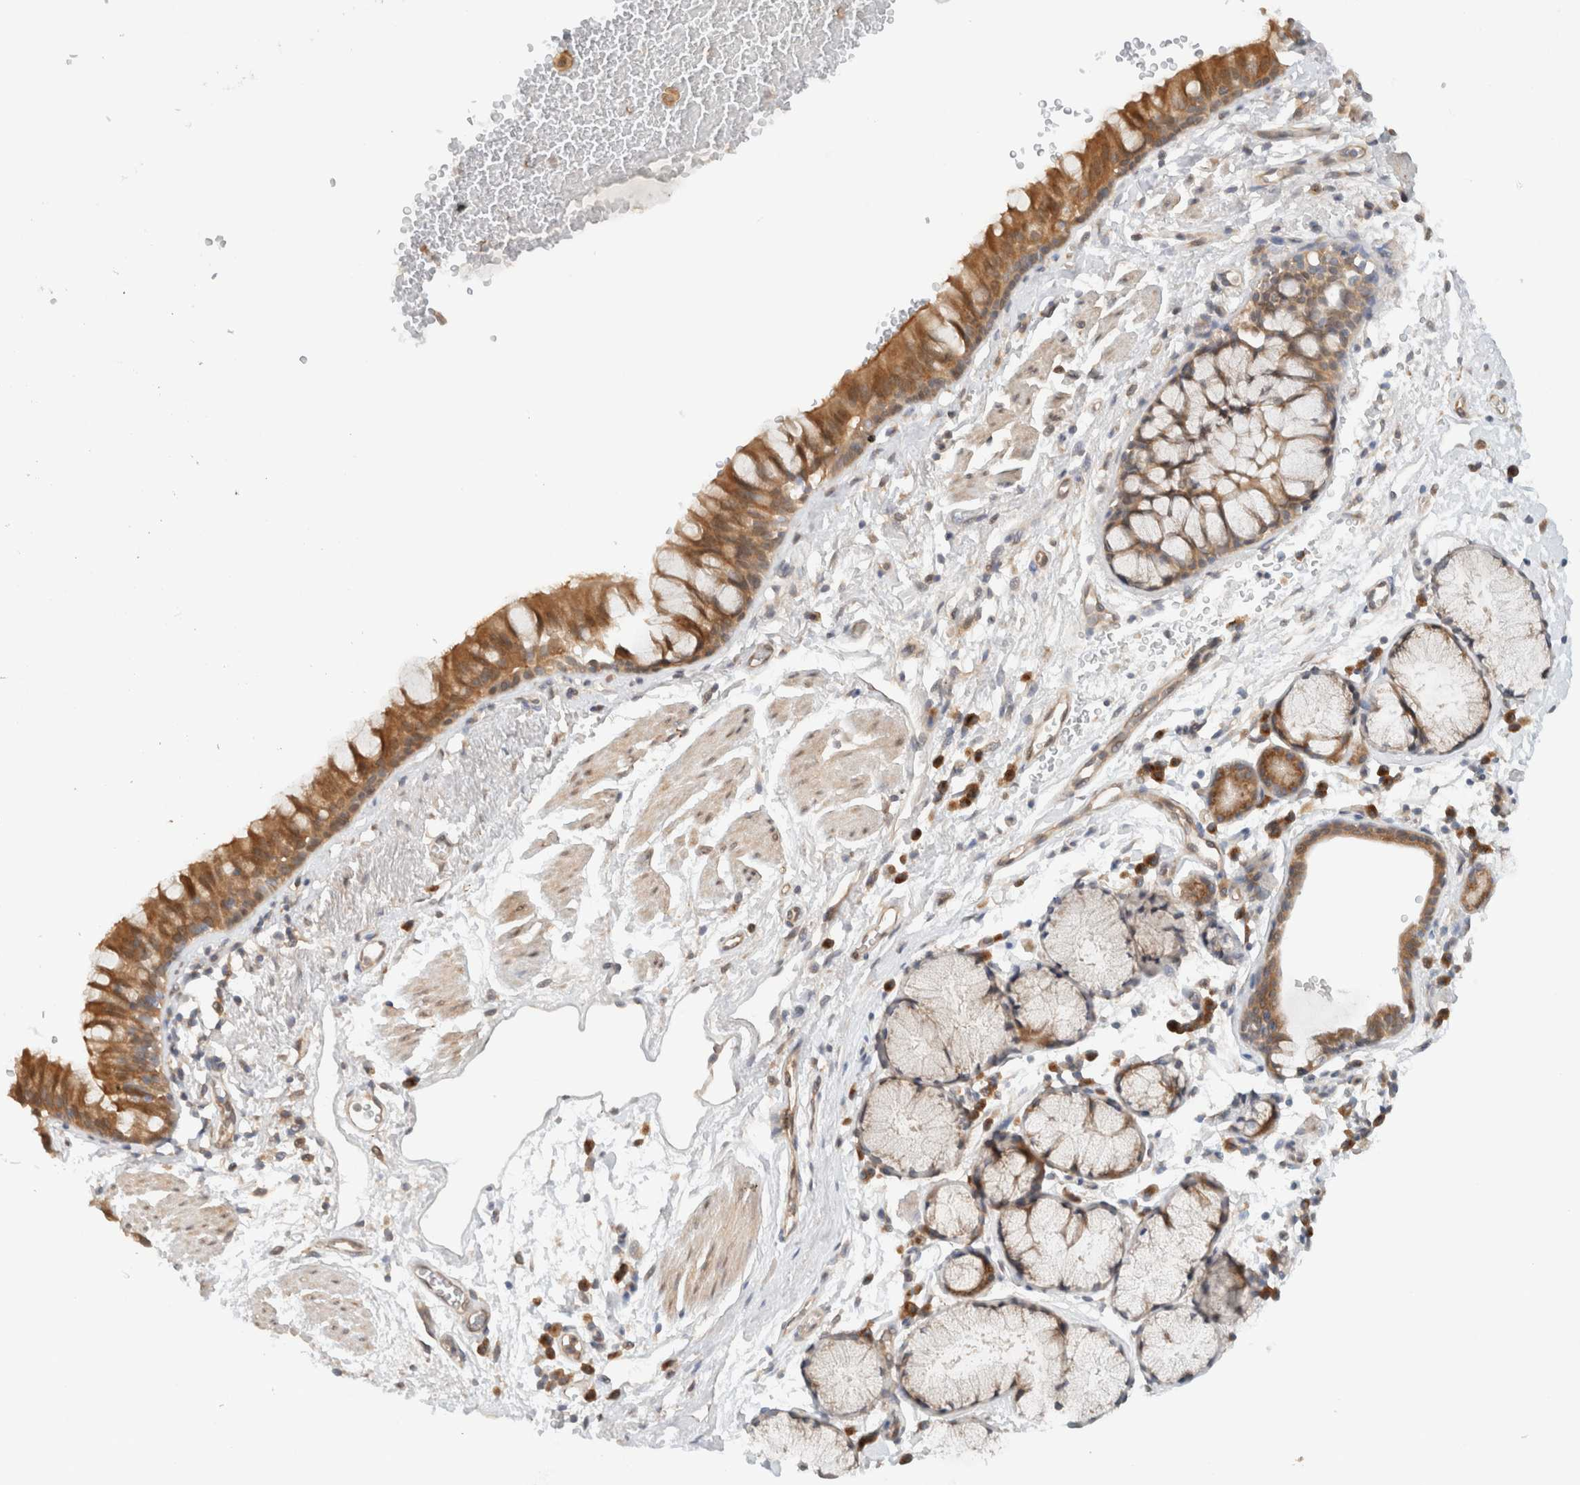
{"staining": {"intensity": "moderate", "quantity": ">75%", "location": "cytoplasmic/membranous"}, "tissue": "bronchus", "cell_type": "Respiratory epithelial cells", "image_type": "normal", "snomed": [{"axis": "morphology", "description": "Normal tissue, NOS"}, {"axis": "topography", "description": "Cartilage tissue"}, {"axis": "topography", "description": "Bronchus"}], "caption": "Immunohistochemistry (IHC) photomicrograph of normal human bronchus stained for a protein (brown), which exhibits medium levels of moderate cytoplasmic/membranous expression in approximately >75% of respiratory epithelial cells.", "gene": "ARFGEF2", "patient": {"sex": "female", "age": 53}}